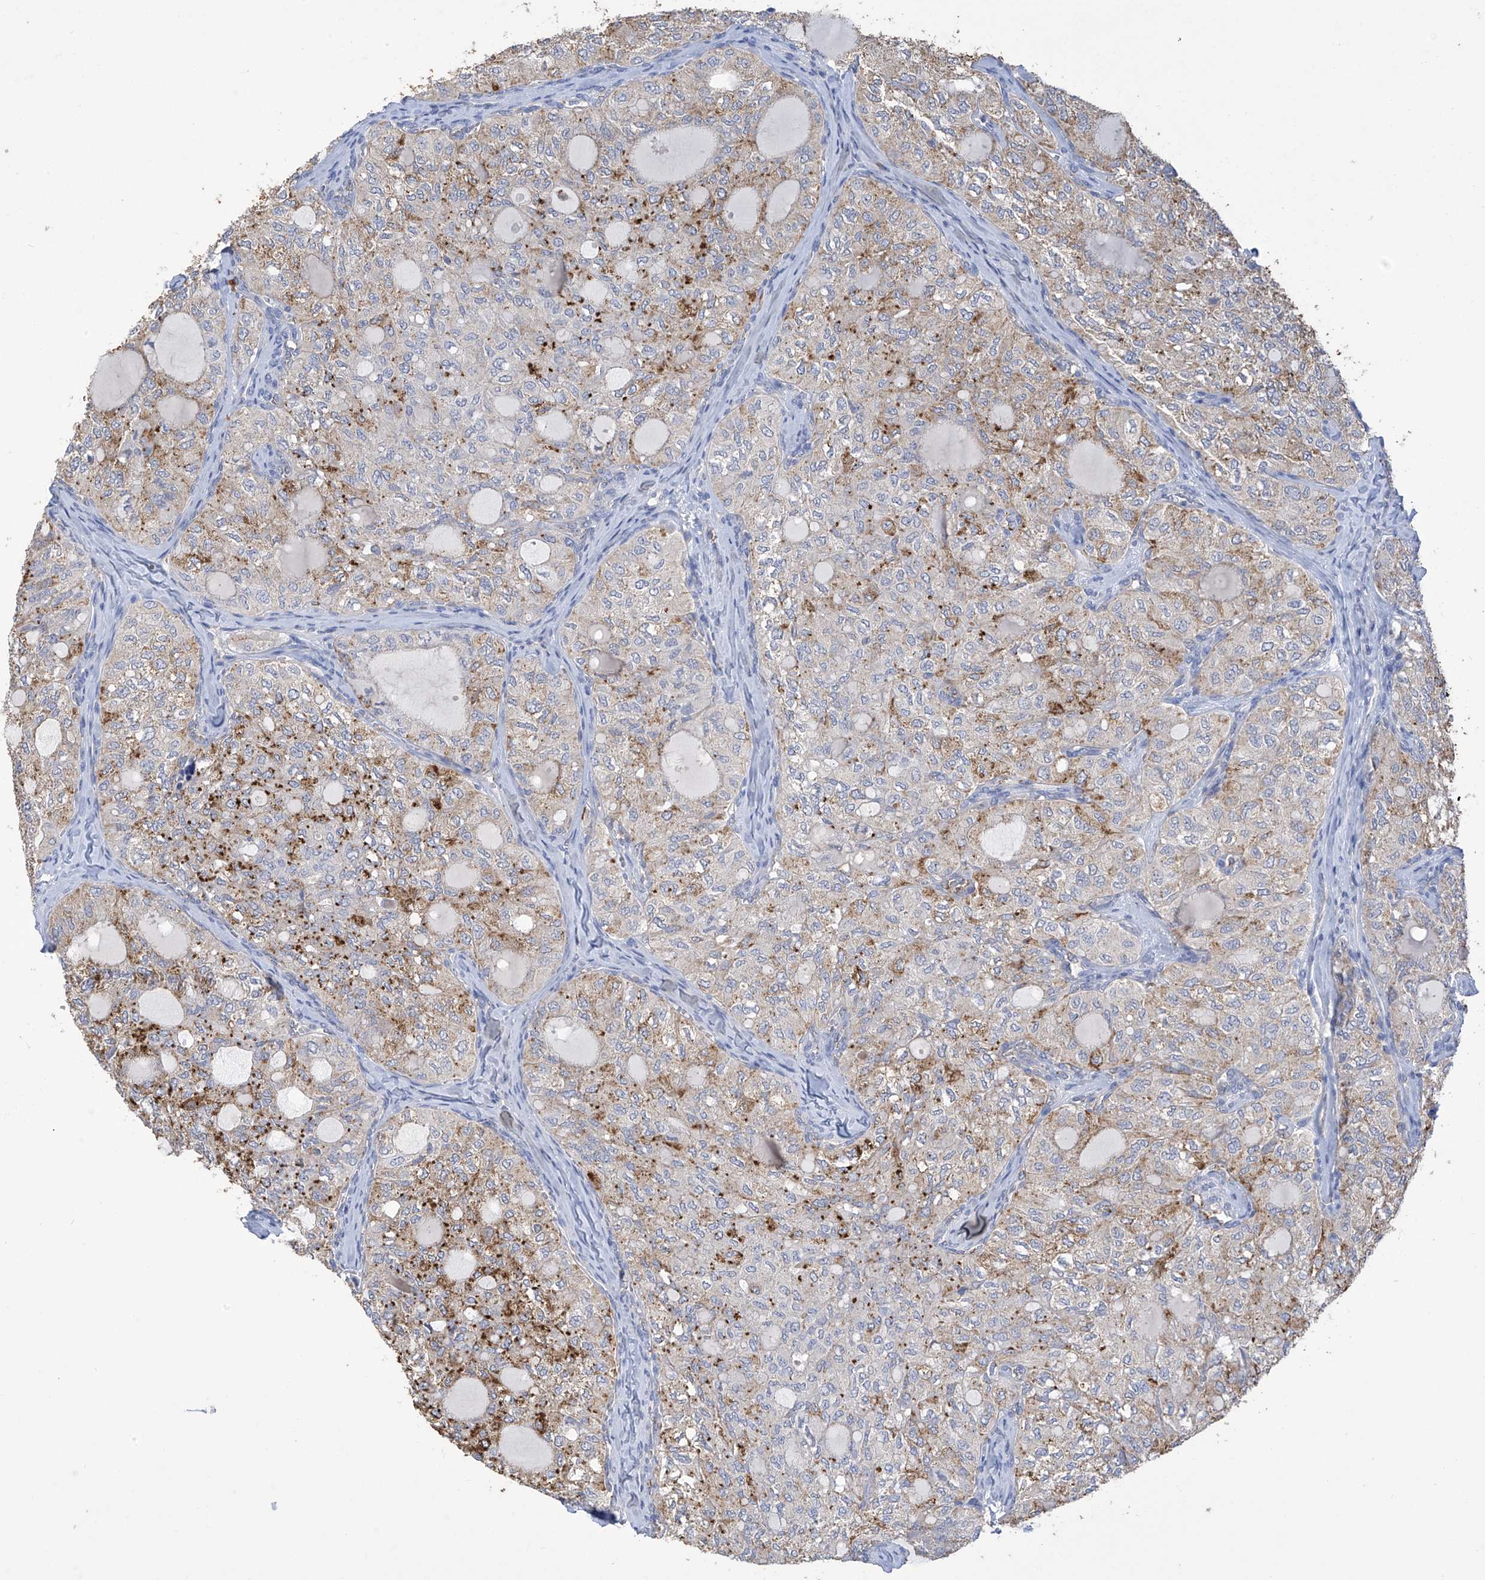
{"staining": {"intensity": "strong", "quantity": "<25%", "location": "cytoplasmic/membranous"}, "tissue": "thyroid cancer", "cell_type": "Tumor cells", "image_type": "cancer", "snomed": [{"axis": "morphology", "description": "Follicular adenoma carcinoma, NOS"}, {"axis": "topography", "description": "Thyroid gland"}], "caption": "The photomicrograph displays a brown stain indicating the presence of a protein in the cytoplasmic/membranous of tumor cells in thyroid cancer.", "gene": "OGT", "patient": {"sex": "male", "age": 75}}